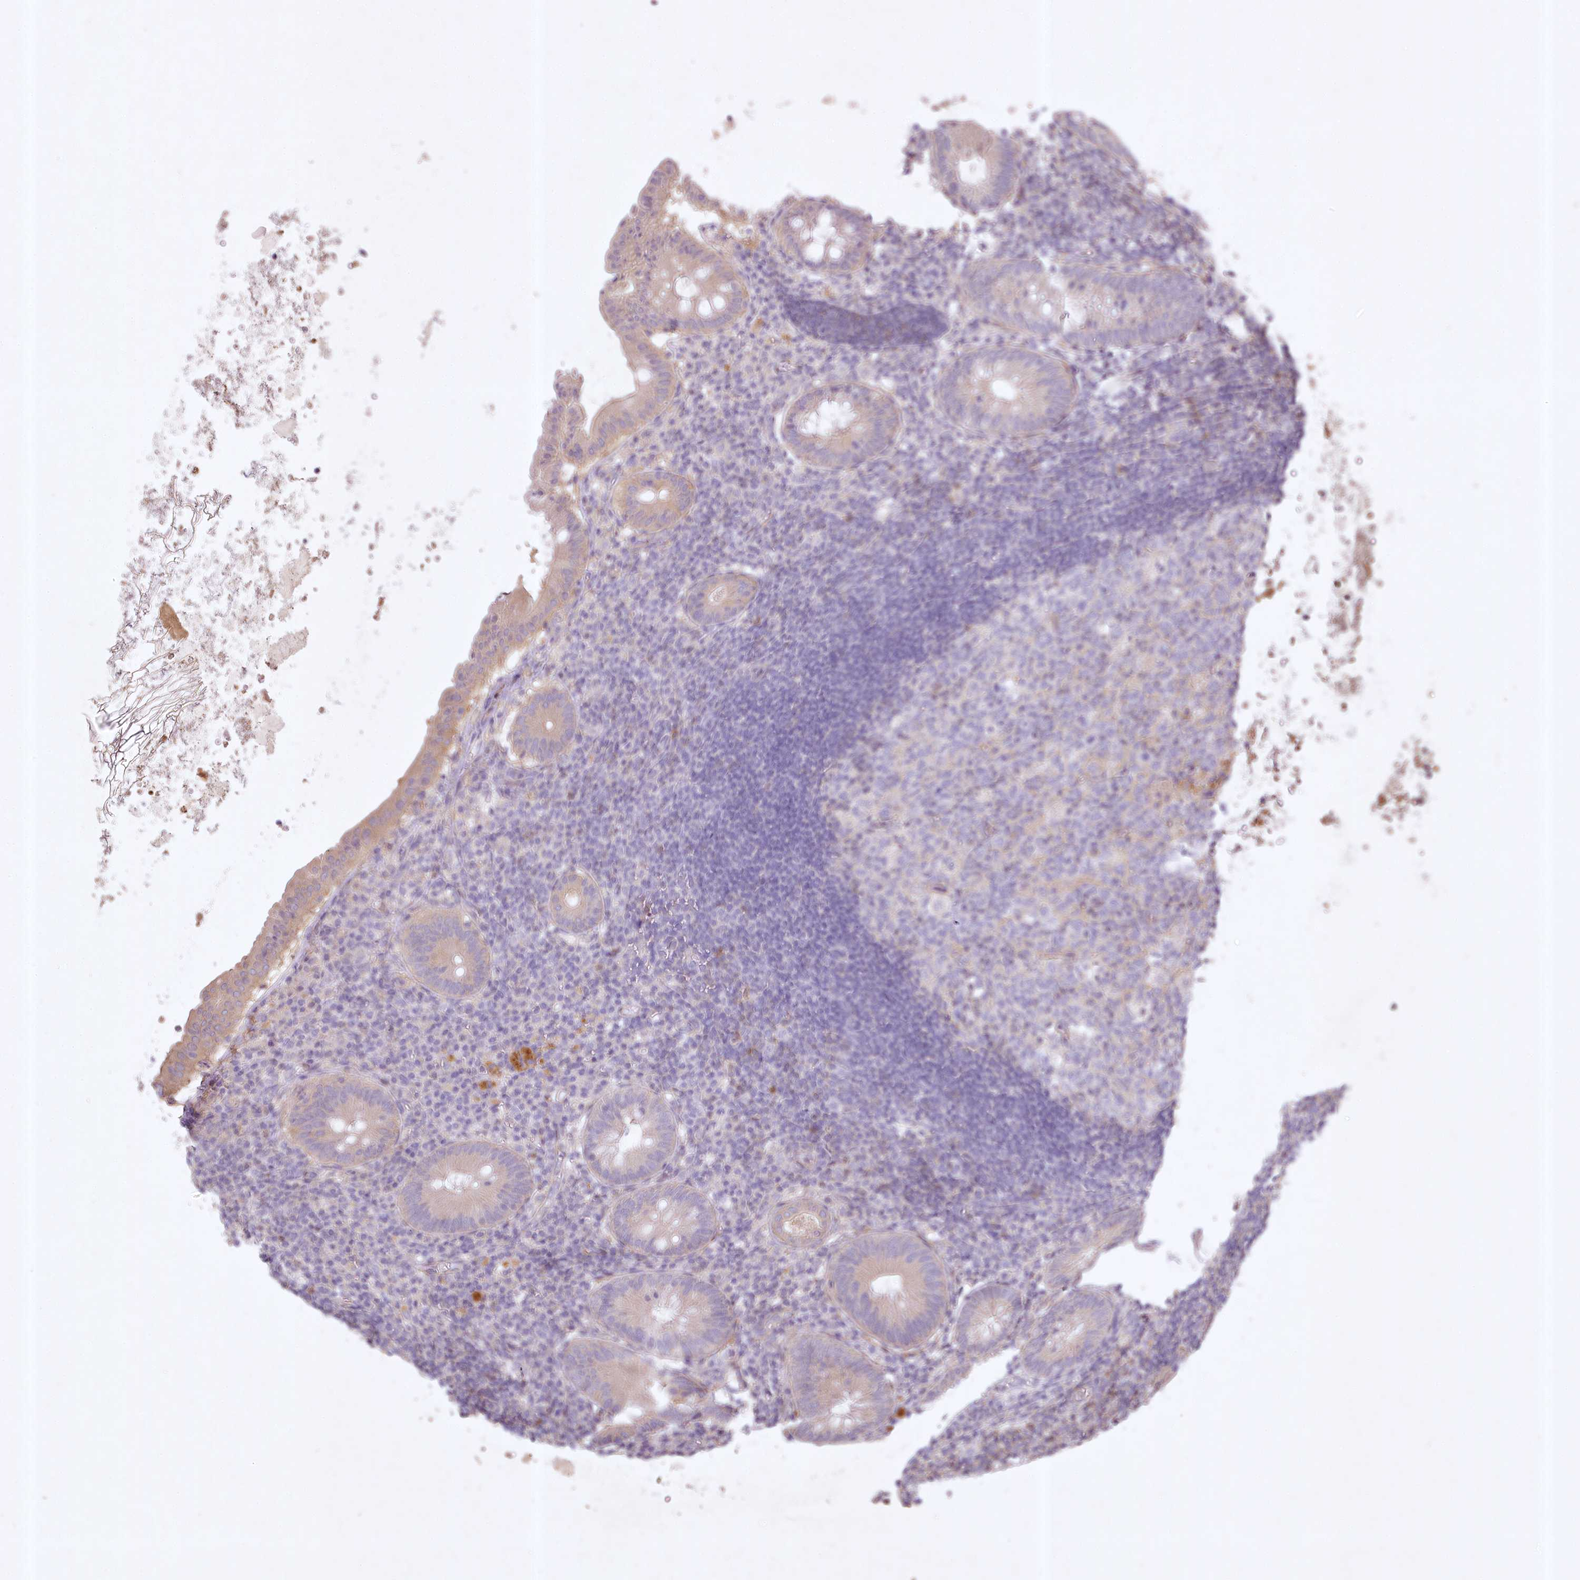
{"staining": {"intensity": "weak", "quantity": "<25%", "location": "cytoplasmic/membranous"}, "tissue": "appendix", "cell_type": "Glandular cells", "image_type": "normal", "snomed": [{"axis": "morphology", "description": "Normal tissue, NOS"}, {"axis": "topography", "description": "Appendix"}], "caption": "IHC of benign human appendix shows no staining in glandular cells. The staining is performed using DAB brown chromogen with nuclei counter-stained in using hematoxylin.", "gene": "INPP4B", "patient": {"sex": "female", "age": 54}}